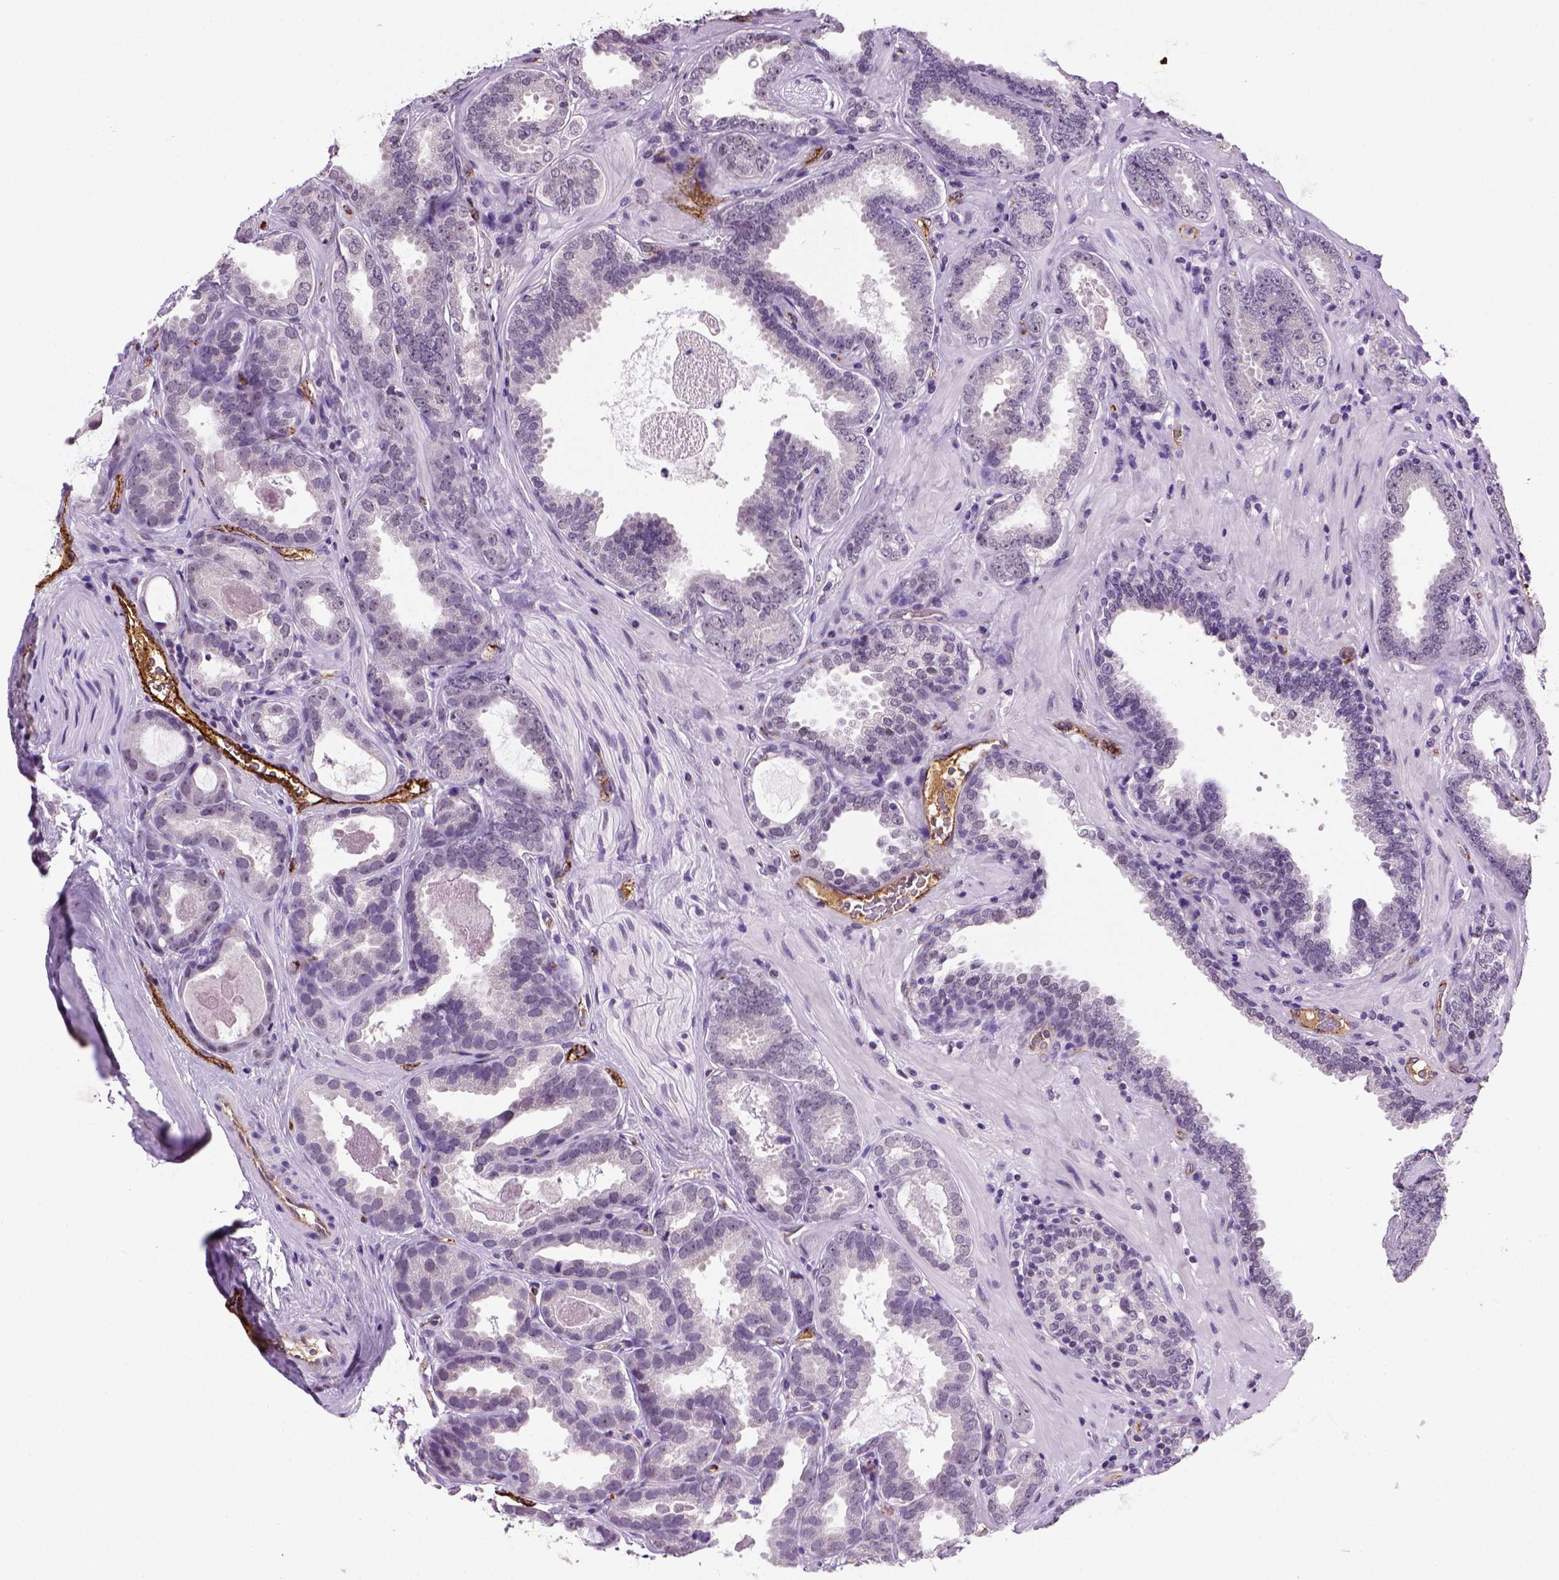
{"staining": {"intensity": "negative", "quantity": "none", "location": "none"}, "tissue": "prostate cancer", "cell_type": "Tumor cells", "image_type": "cancer", "snomed": [{"axis": "morphology", "description": "Adenocarcinoma, NOS"}, {"axis": "topography", "description": "Prostate"}], "caption": "IHC micrograph of prostate cancer stained for a protein (brown), which displays no expression in tumor cells. (Immunohistochemistry, brightfield microscopy, high magnification).", "gene": "VWF", "patient": {"sex": "male", "age": 64}}